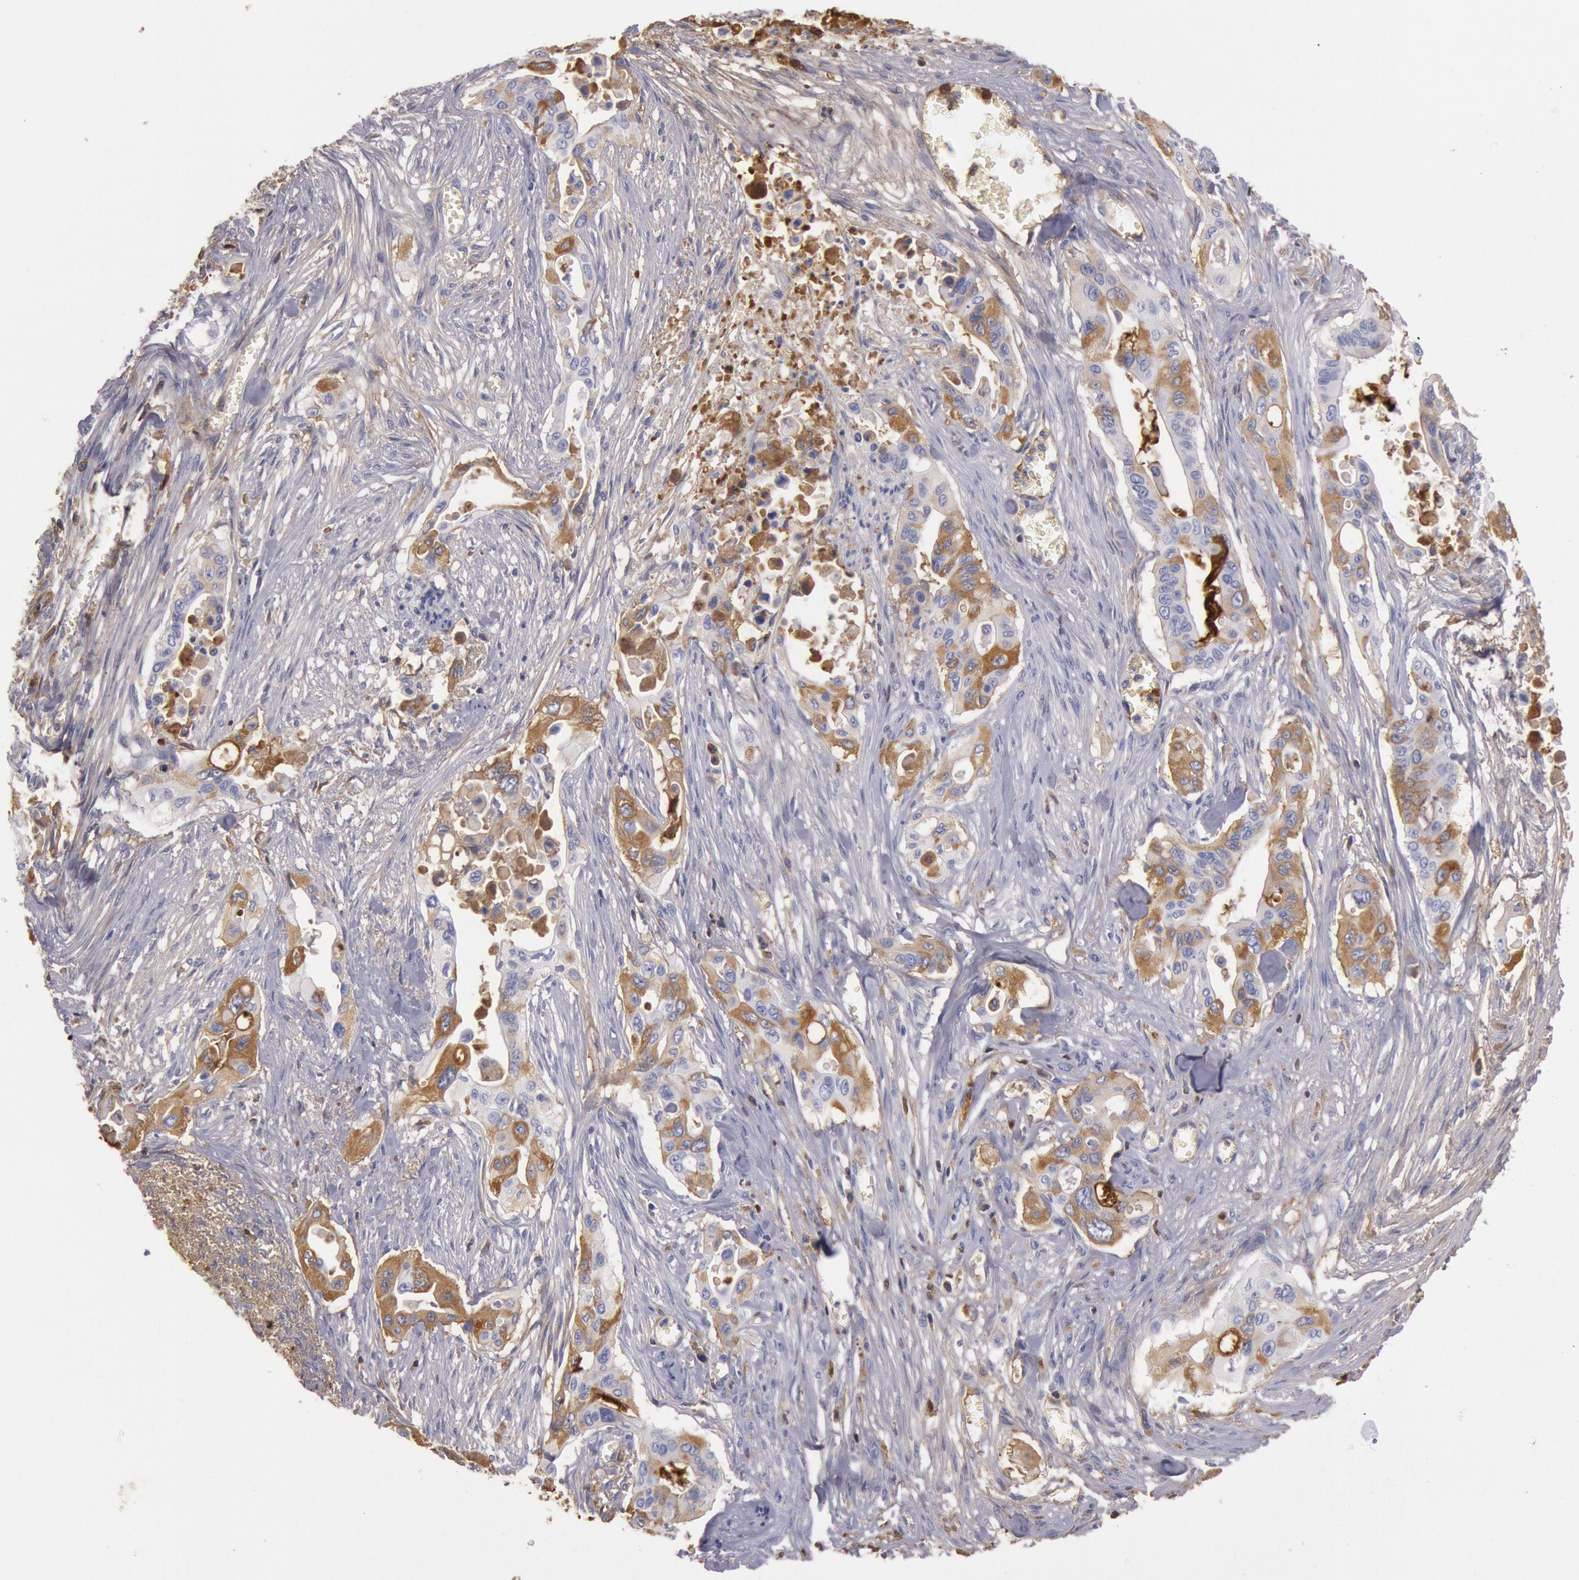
{"staining": {"intensity": "moderate", "quantity": "<25%", "location": "cytoplasmic/membranous"}, "tissue": "pancreatic cancer", "cell_type": "Tumor cells", "image_type": "cancer", "snomed": [{"axis": "morphology", "description": "Adenocarcinoma, NOS"}, {"axis": "topography", "description": "Pancreas"}], "caption": "Pancreatic adenocarcinoma stained with immunohistochemistry (IHC) reveals moderate cytoplasmic/membranous staining in approximately <25% of tumor cells. Nuclei are stained in blue.", "gene": "IGHA1", "patient": {"sex": "male", "age": 77}}